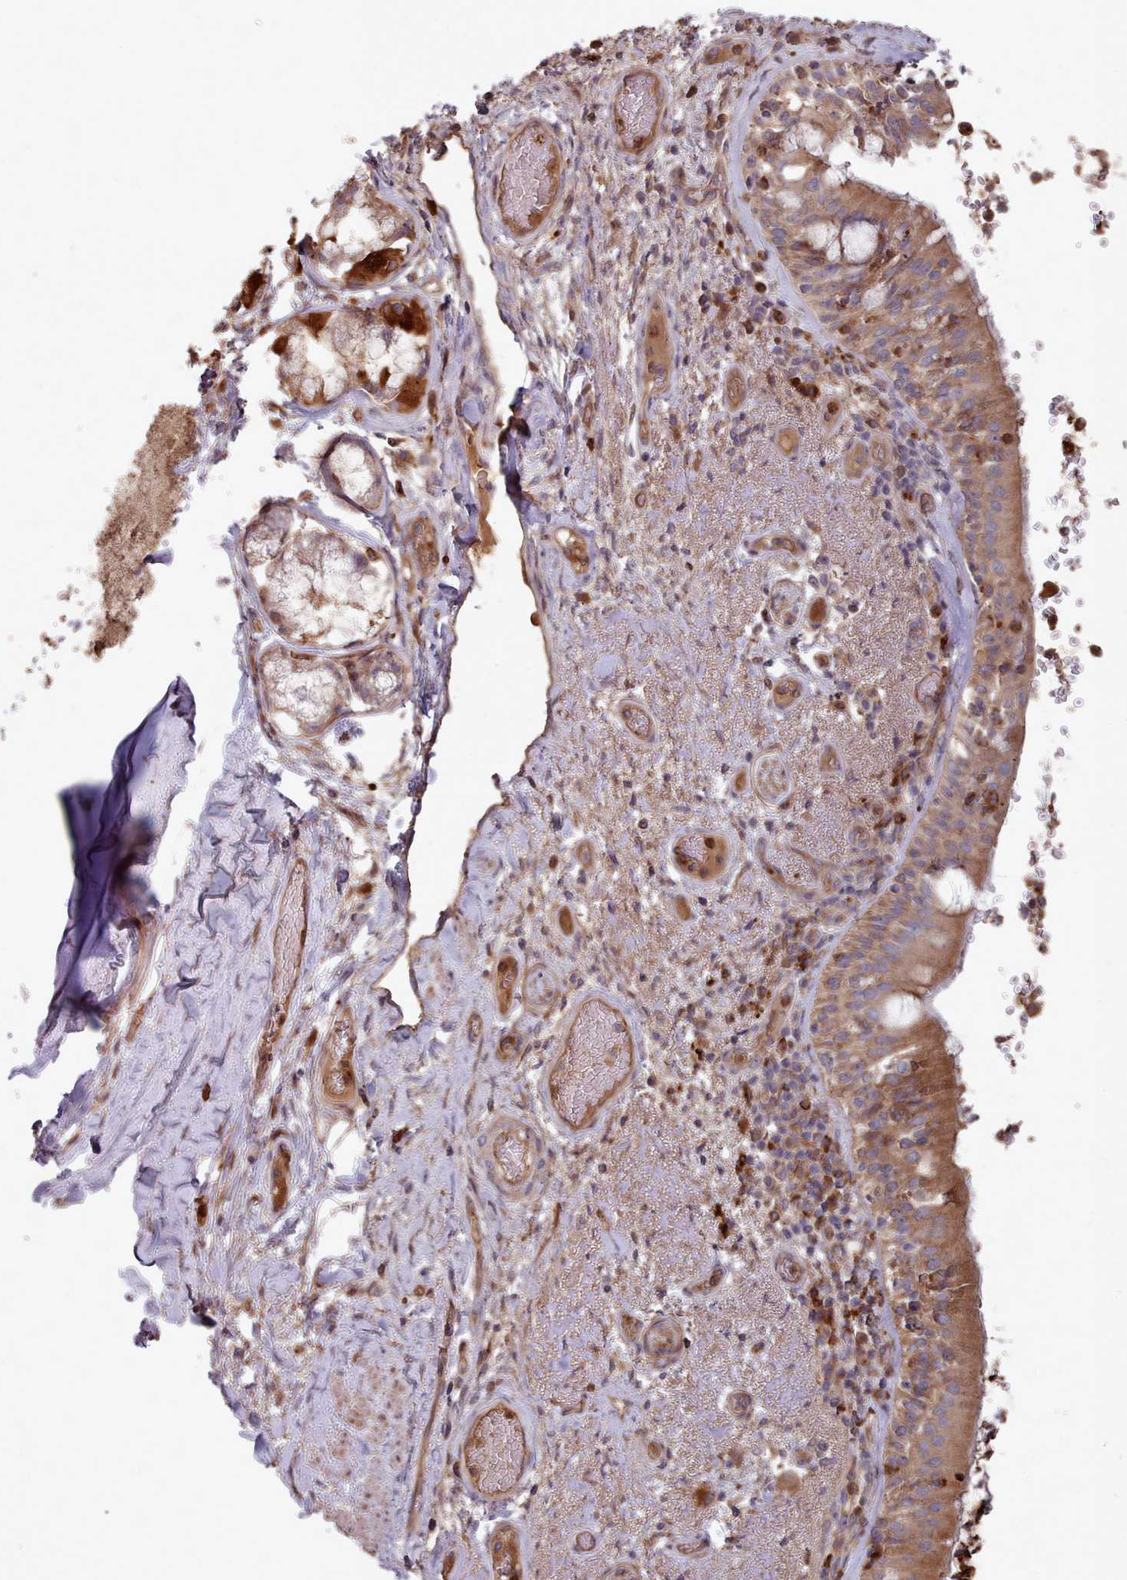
{"staining": {"intensity": "moderate", "quantity": ">75%", "location": "cytoplasmic/membranous"}, "tissue": "bronchus", "cell_type": "Respiratory epithelial cells", "image_type": "normal", "snomed": [{"axis": "morphology", "description": "Normal tissue, NOS"}, {"axis": "topography", "description": "Cartilage tissue"}, {"axis": "topography", "description": "Bronchus"}], "caption": "Immunohistochemistry photomicrograph of benign bronchus: human bronchus stained using immunohistochemistry (IHC) shows medium levels of moderate protein expression localized specifically in the cytoplasmic/membranous of respiratory epithelial cells, appearing as a cytoplasmic/membranous brown color.", "gene": "THSD7B", "patient": {"sex": "male", "age": 63}}